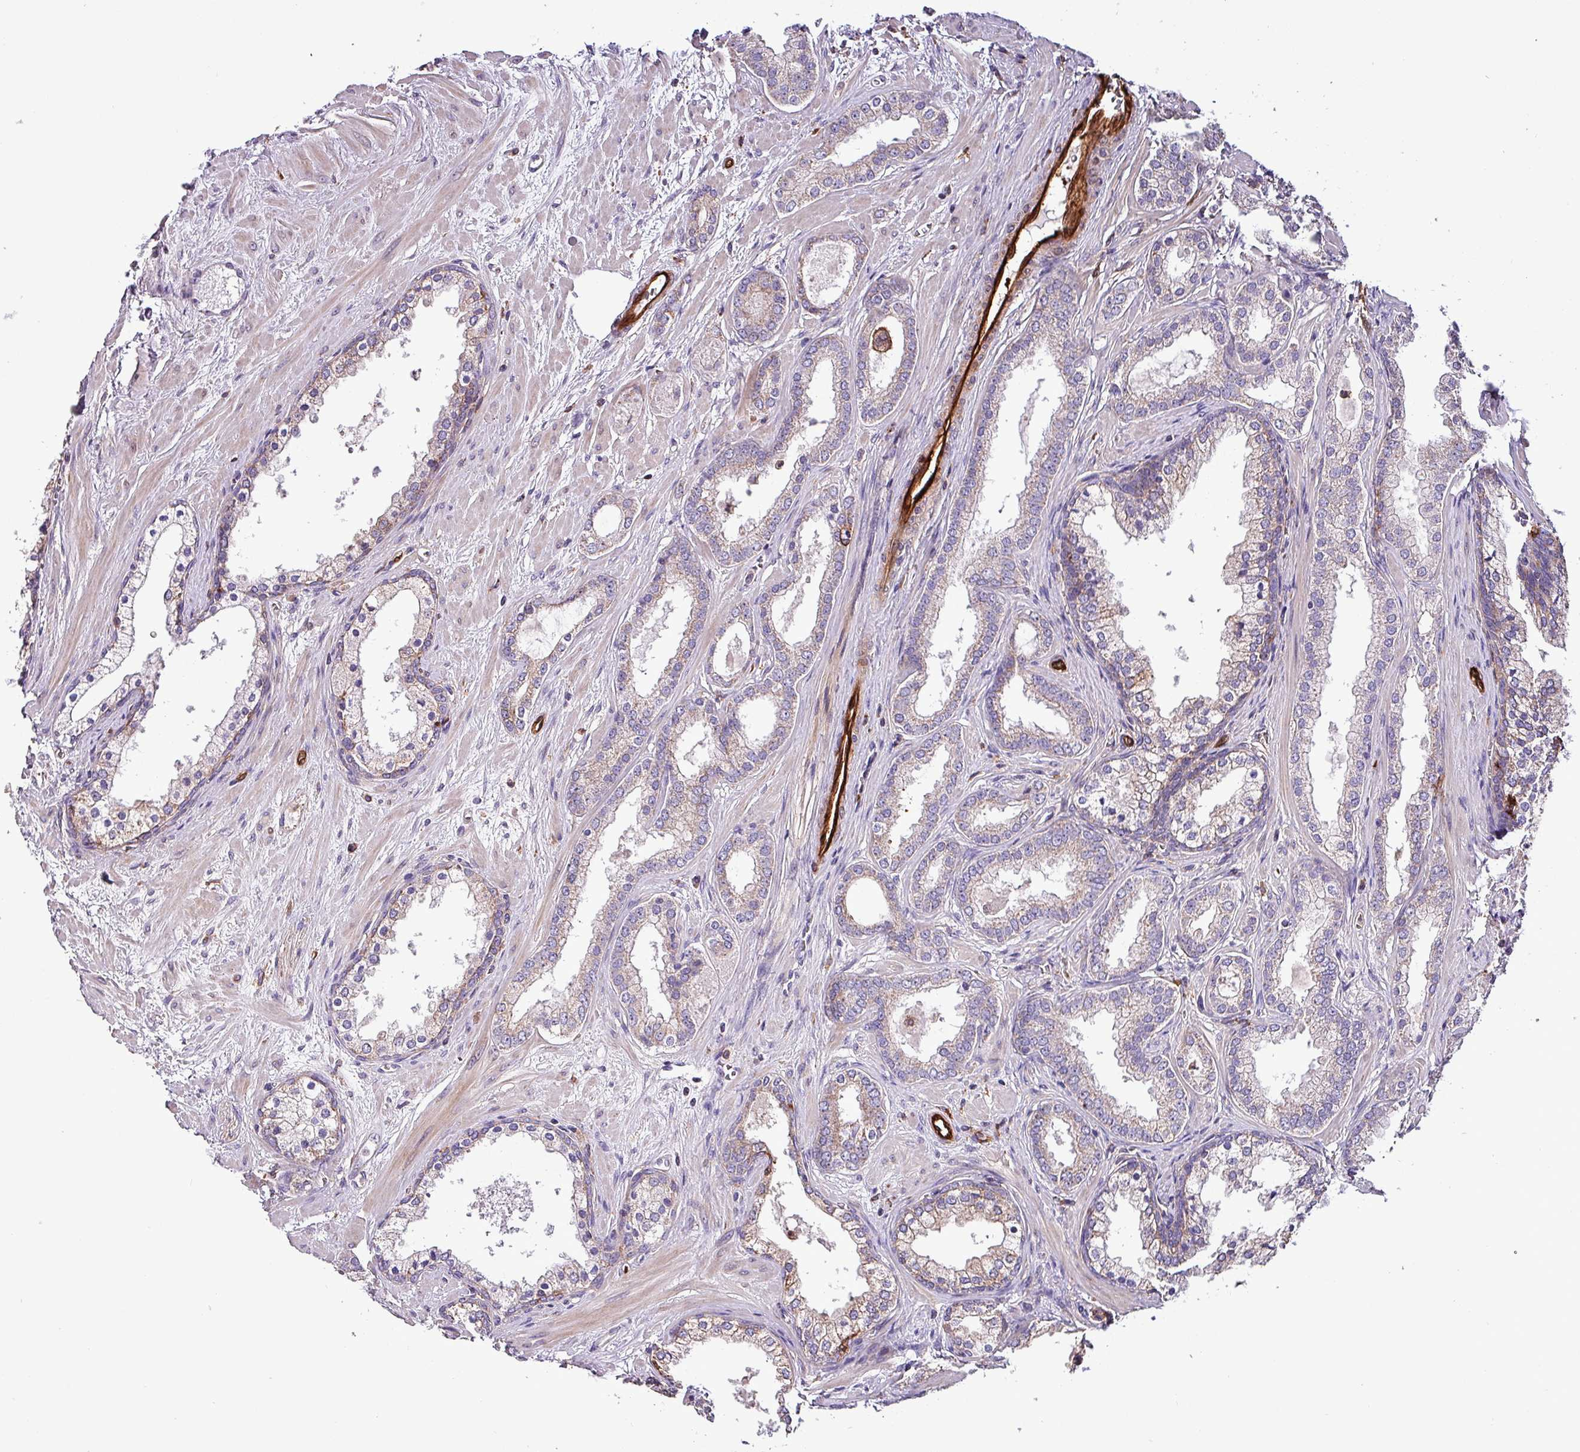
{"staining": {"intensity": "weak", "quantity": "<25%", "location": "cytoplasmic/membranous"}, "tissue": "prostate cancer", "cell_type": "Tumor cells", "image_type": "cancer", "snomed": [{"axis": "morphology", "description": "Adenocarcinoma, High grade"}, {"axis": "topography", "description": "Prostate"}], "caption": "This is an immunohistochemistry (IHC) image of adenocarcinoma (high-grade) (prostate). There is no positivity in tumor cells.", "gene": "SCIN", "patient": {"sex": "male", "age": 64}}